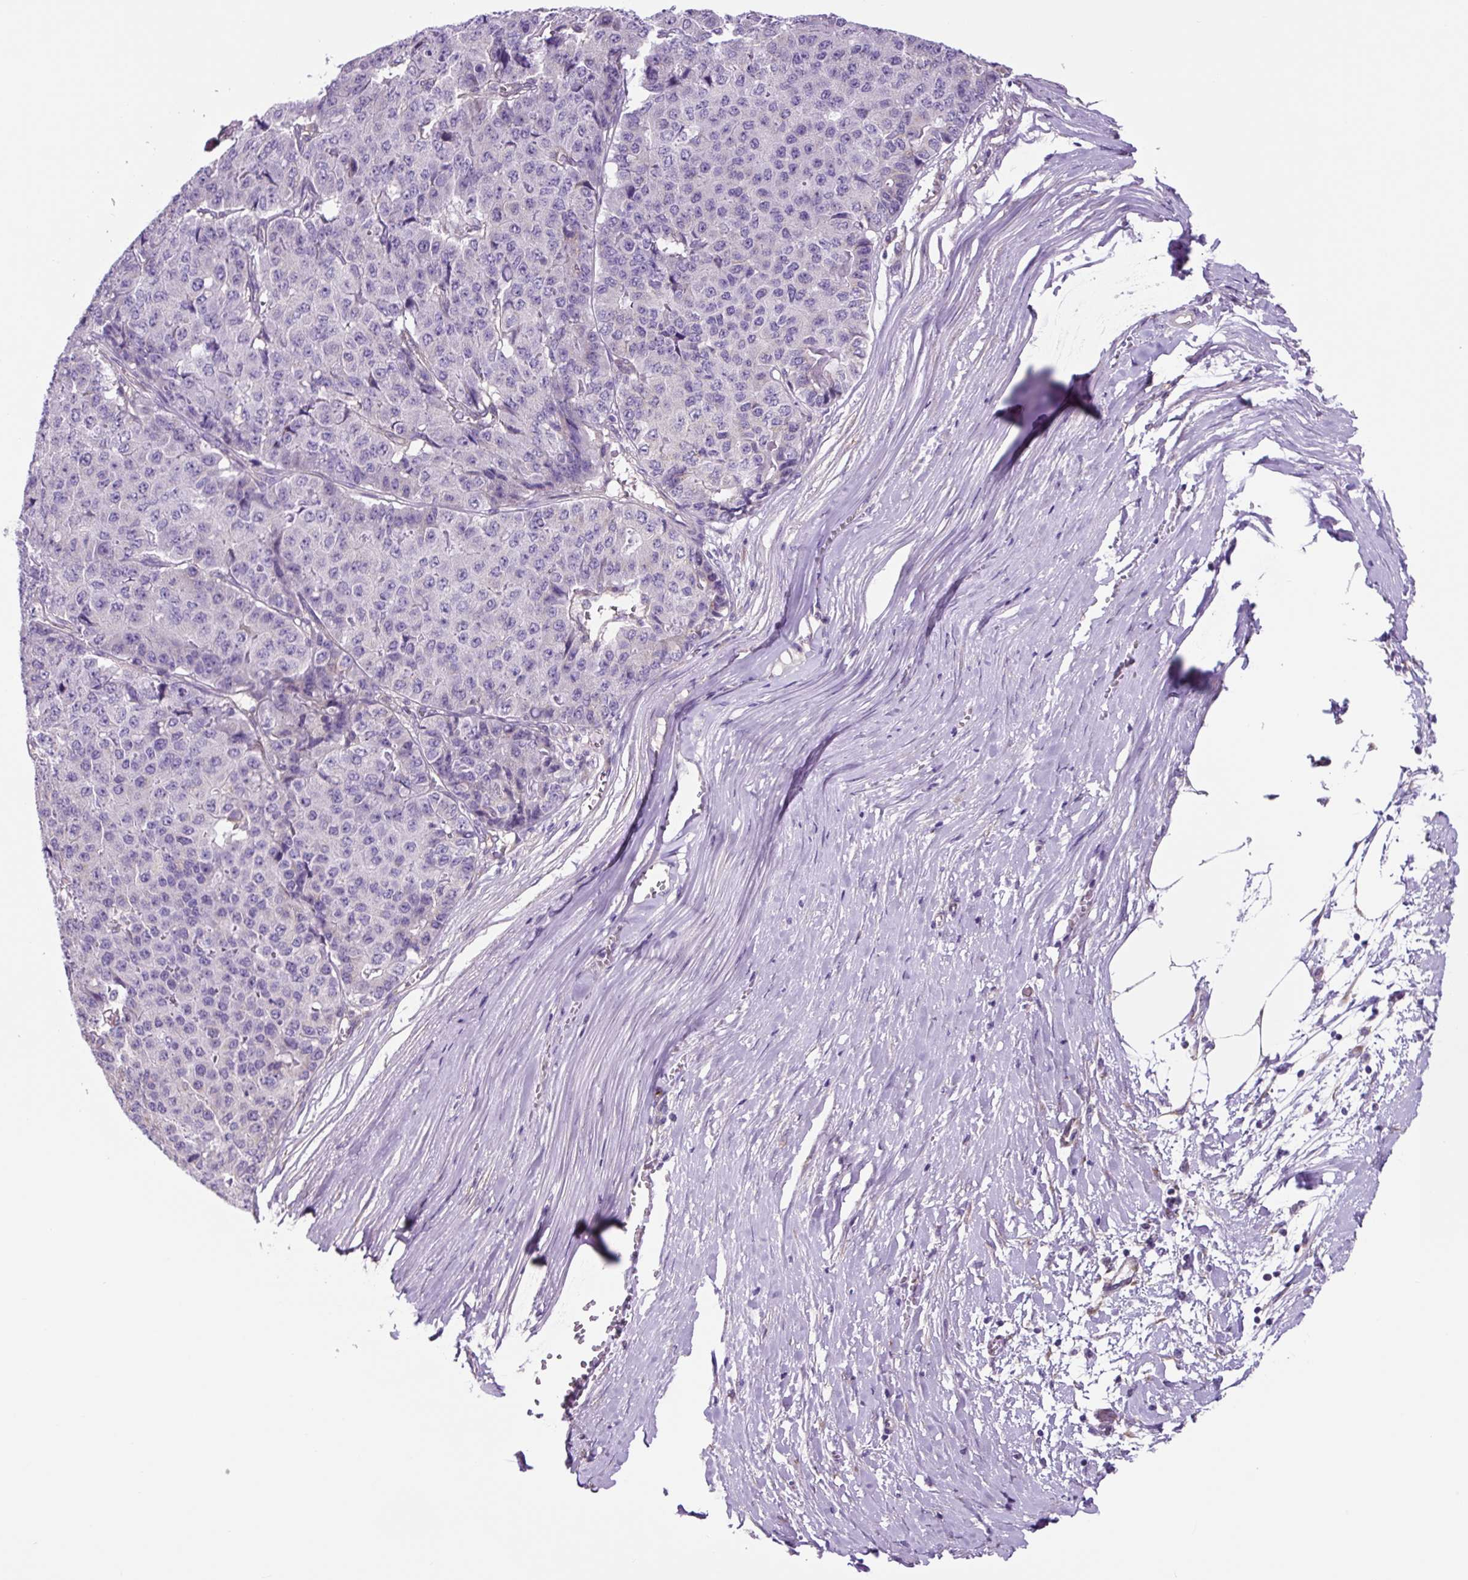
{"staining": {"intensity": "negative", "quantity": "none", "location": "none"}, "tissue": "pancreatic cancer", "cell_type": "Tumor cells", "image_type": "cancer", "snomed": [{"axis": "morphology", "description": "Adenocarcinoma, NOS"}, {"axis": "topography", "description": "Pancreas"}], "caption": "This is a photomicrograph of immunohistochemistry staining of pancreatic adenocarcinoma, which shows no expression in tumor cells.", "gene": "GORASP1", "patient": {"sex": "male", "age": 50}}